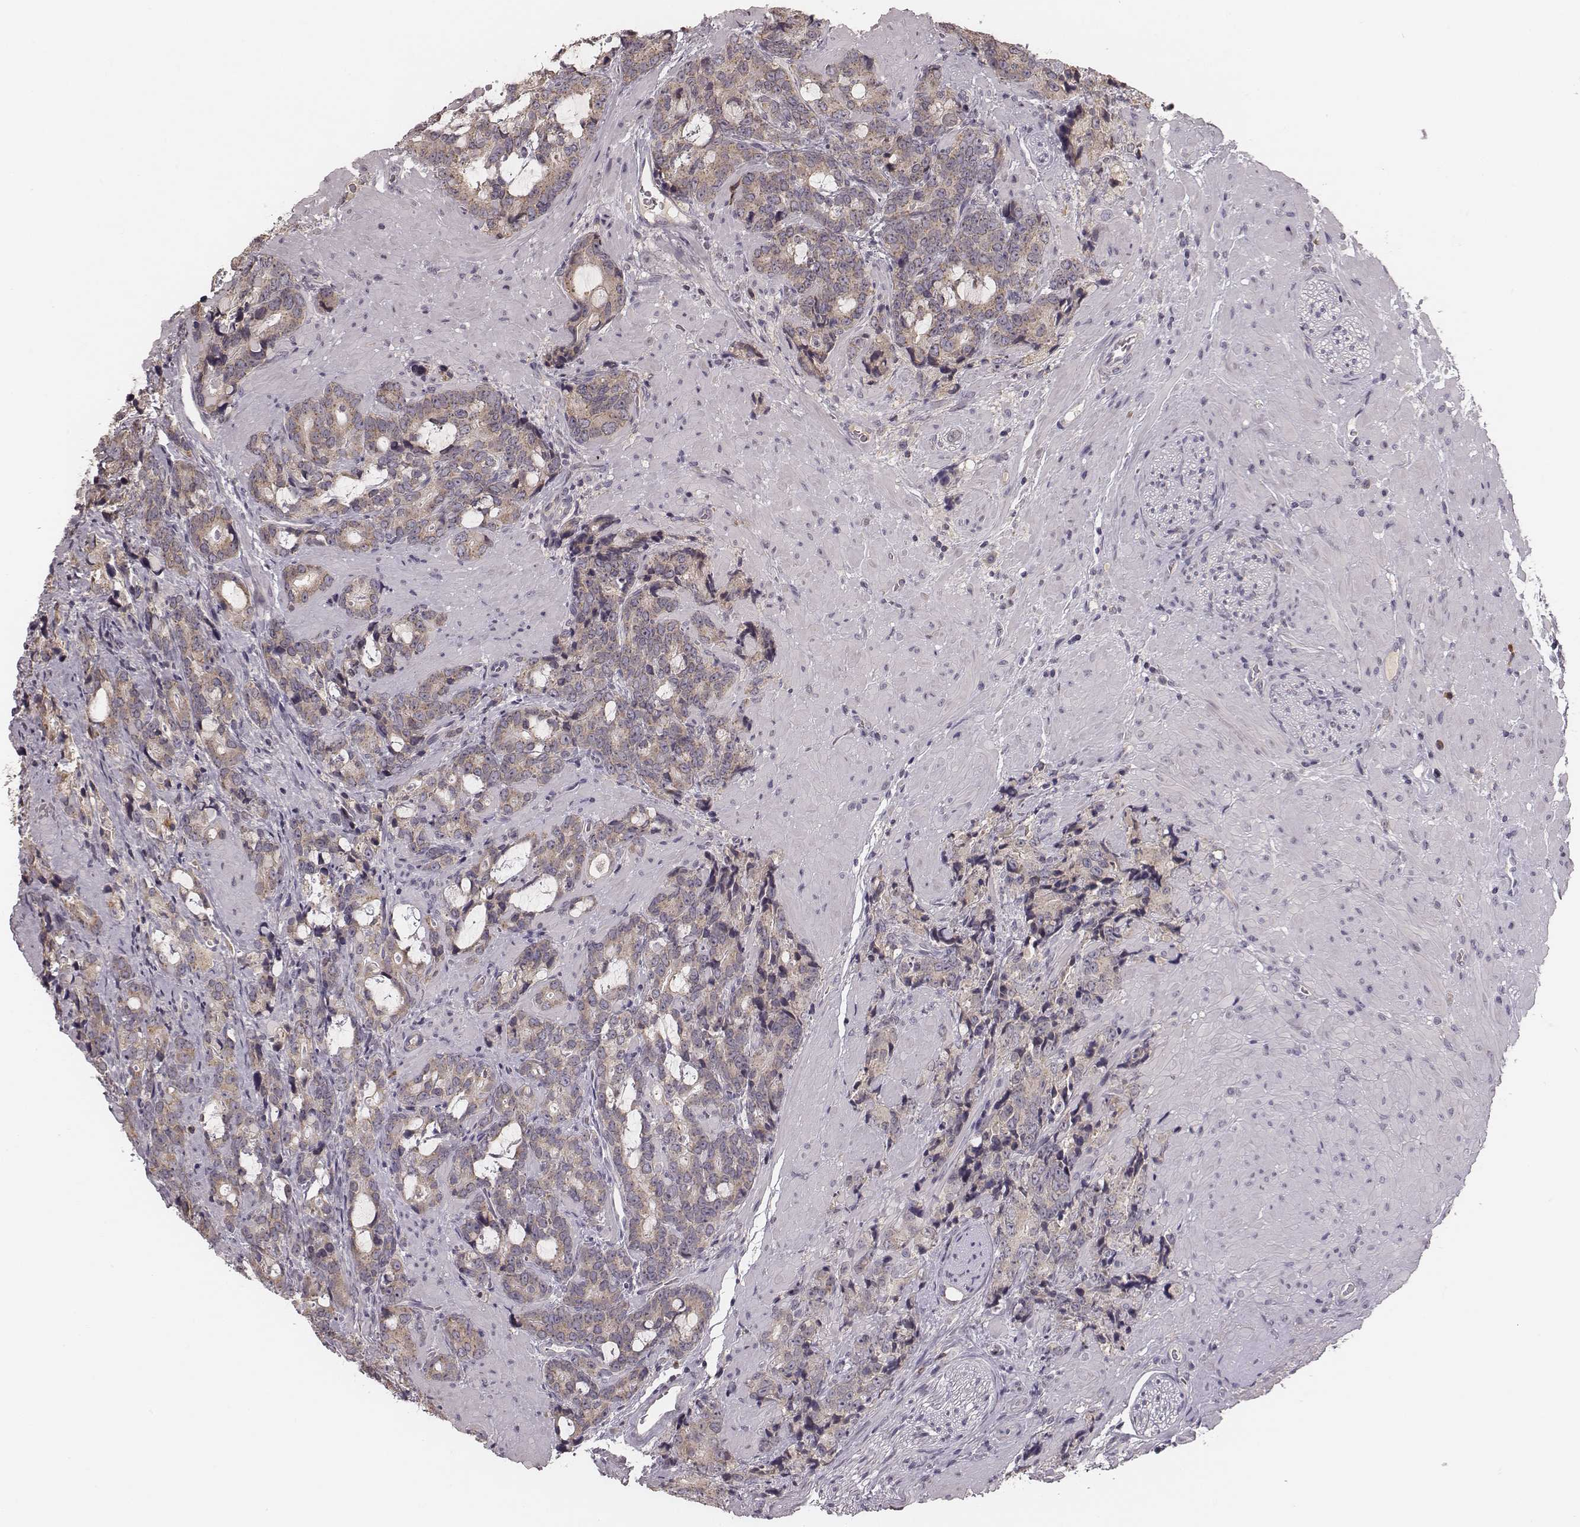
{"staining": {"intensity": "weak", "quantity": ">75%", "location": "cytoplasmic/membranous"}, "tissue": "prostate cancer", "cell_type": "Tumor cells", "image_type": "cancer", "snomed": [{"axis": "morphology", "description": "Adenocarcinoma, High grade"}, {"axis": "topography", "description": "Prostate"}], "caption": "The micrograph reveals staining of prostate cancer (adenocarcinoma (high-grade)), revealing weak cytoplasmic/membranous protein staining (brown color) within tumor cells.", "gene": "P2RX5", "patient": {"sex": "male", "age": 74}}